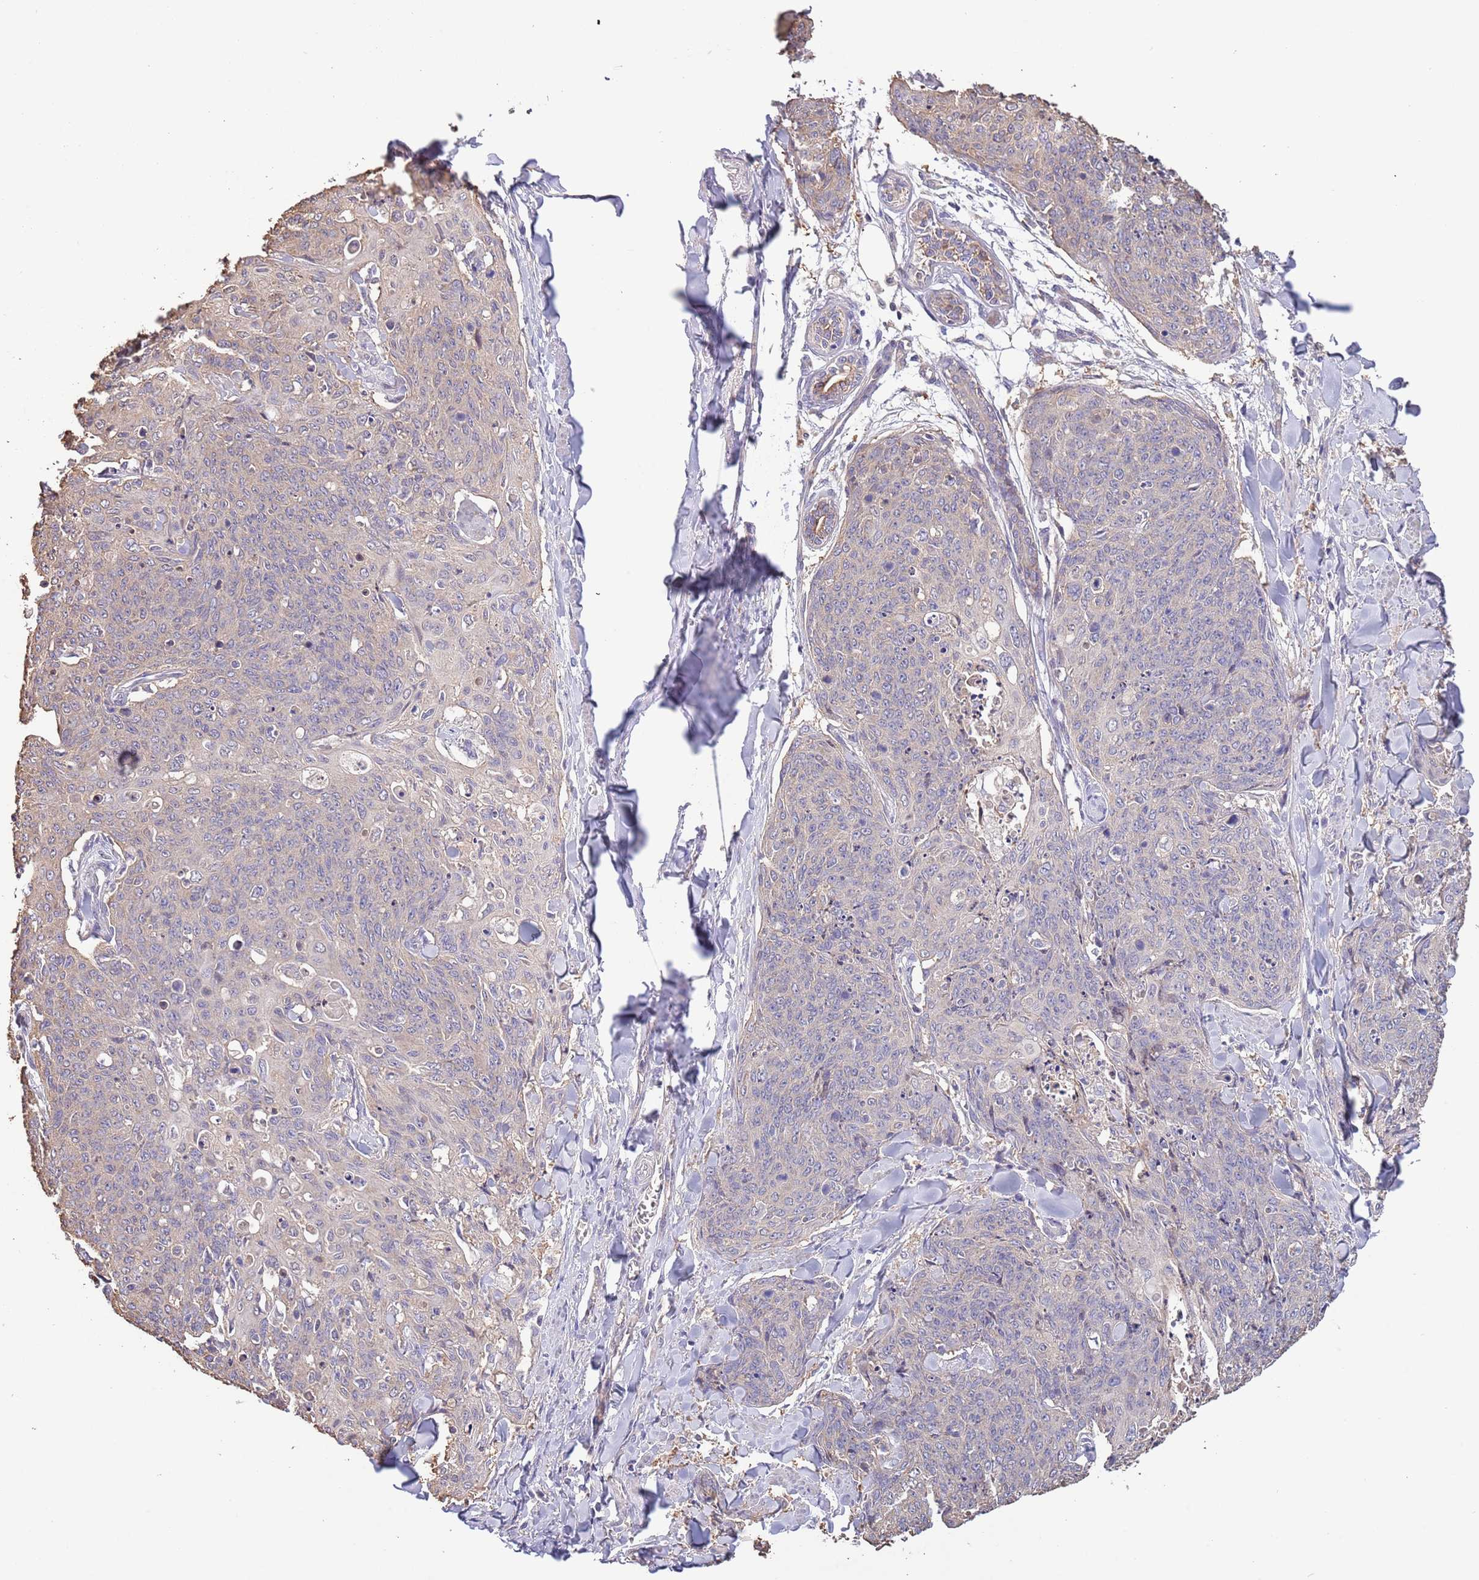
{"staining": {"intensity": "weak", "quantity": "<25%", "location": "cytoplasmic/membranous"}, "tissue": "skin cancer", "cell_type": "Tumor cells", "image_type": "cancer", "snomed": [{"axis": "morphology", "description": "Squamous cell carcinoma, NOS"}, {"axis": "topography", "description": "Skin"}, {"axis": "topography", "description": "Vulva"}], "caption": "Skin cancer was stained to show a protein in brown. There is no significant positivity in tumor cells.", "gene": "LIPJ", "patient": {"sex": "female", "age": 85}}